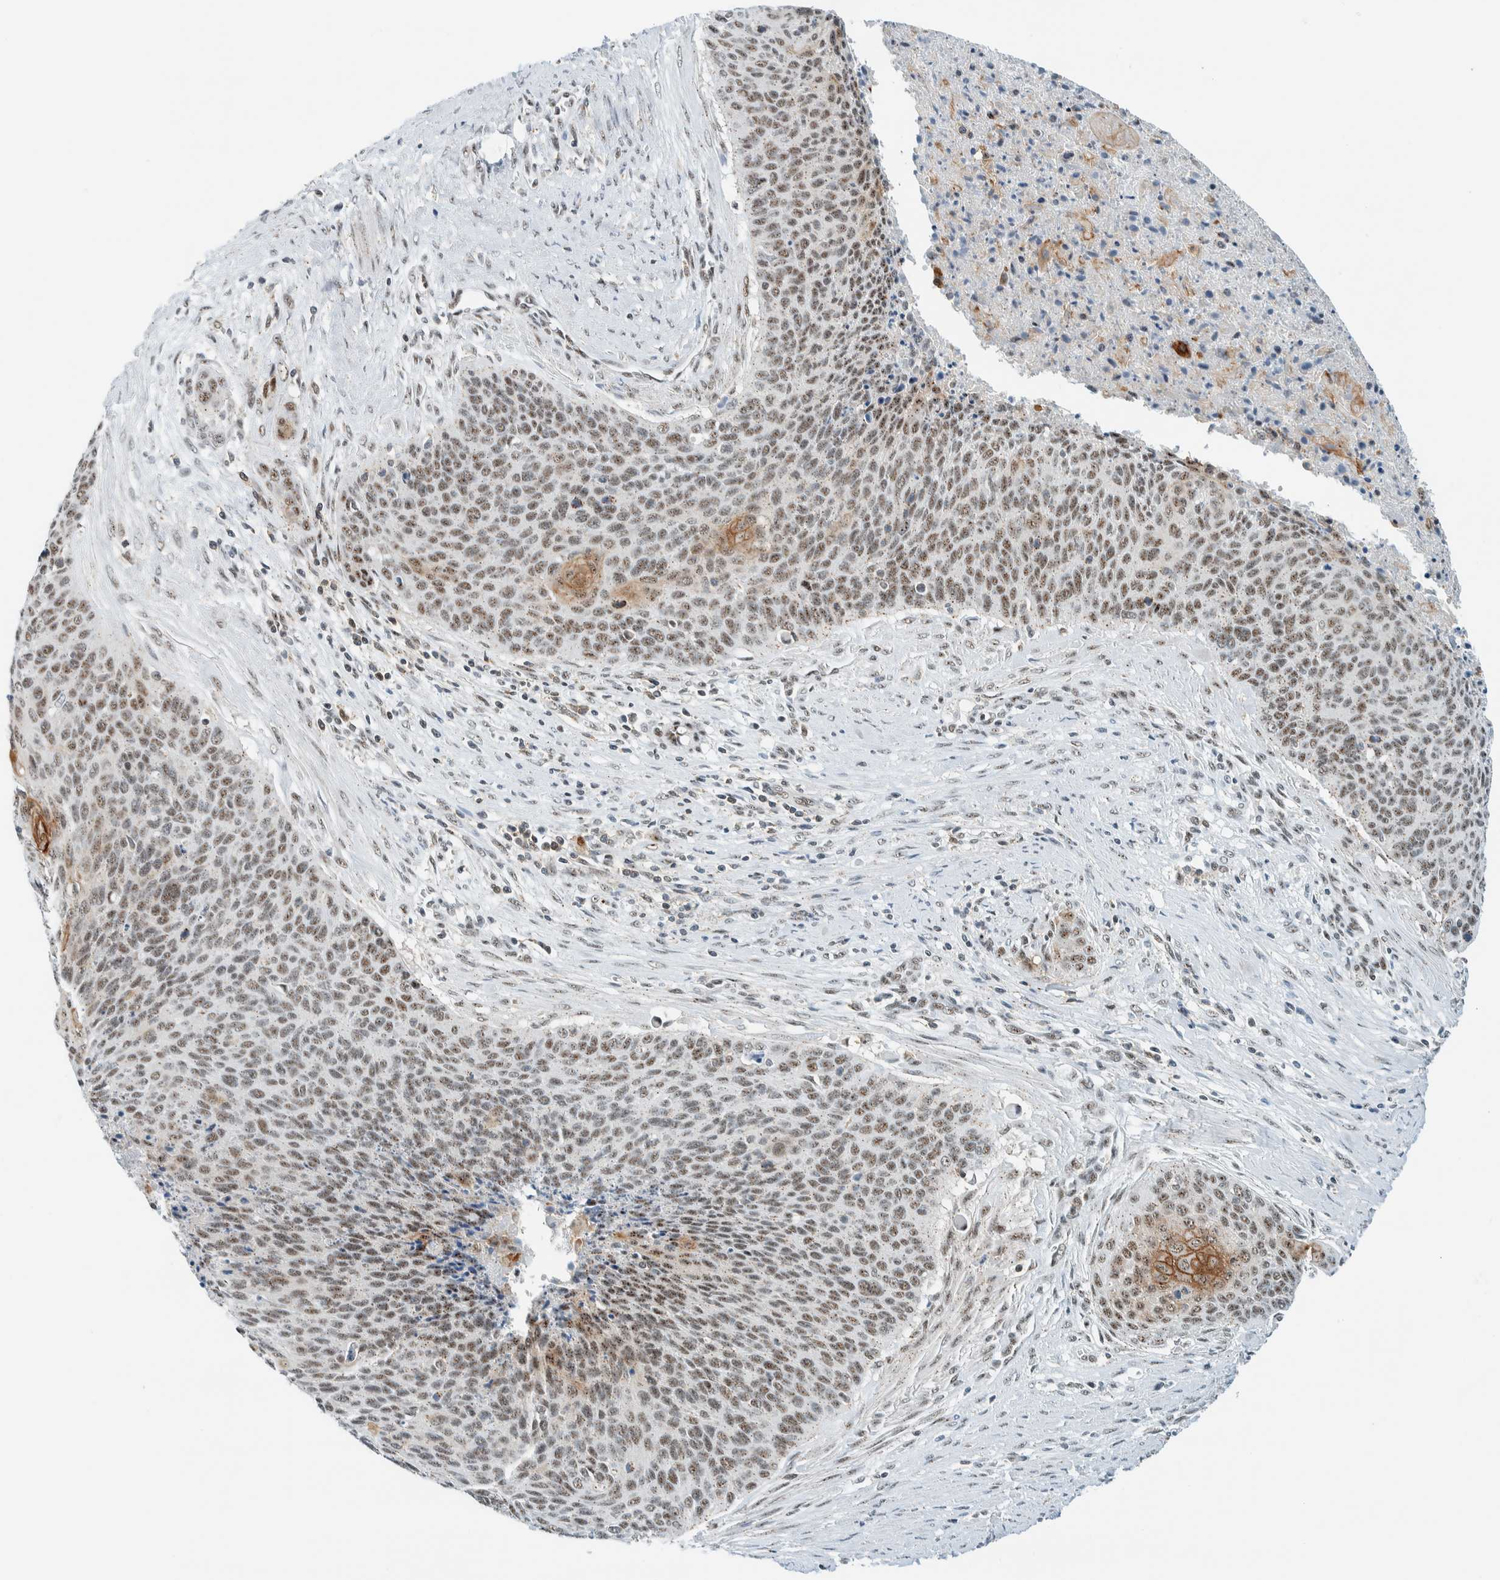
{"staining": {"intensity": "moderate", "quantity": ">75%", "location": "cytoplasmic/membranous,nuclear"}, "tissue": "cervical cancer", "cell_type": "Tumor cells", "image_type": "cancer", "snomed": [{"axis": "morphology", "description": "Squamous cell carcinoma, NOS"}, {"axis": "topography", "description": "Cervix"}], "caption": "Immunohistochemical staining of squamous cell carcinoma (cervical) displays medium levels of moderate cytoplasmic/membranous and nuclear expression in approximately >75% of tumor cells.", "gene": "CYSRT1", "patient": {"sex": "female", "age": 55}}